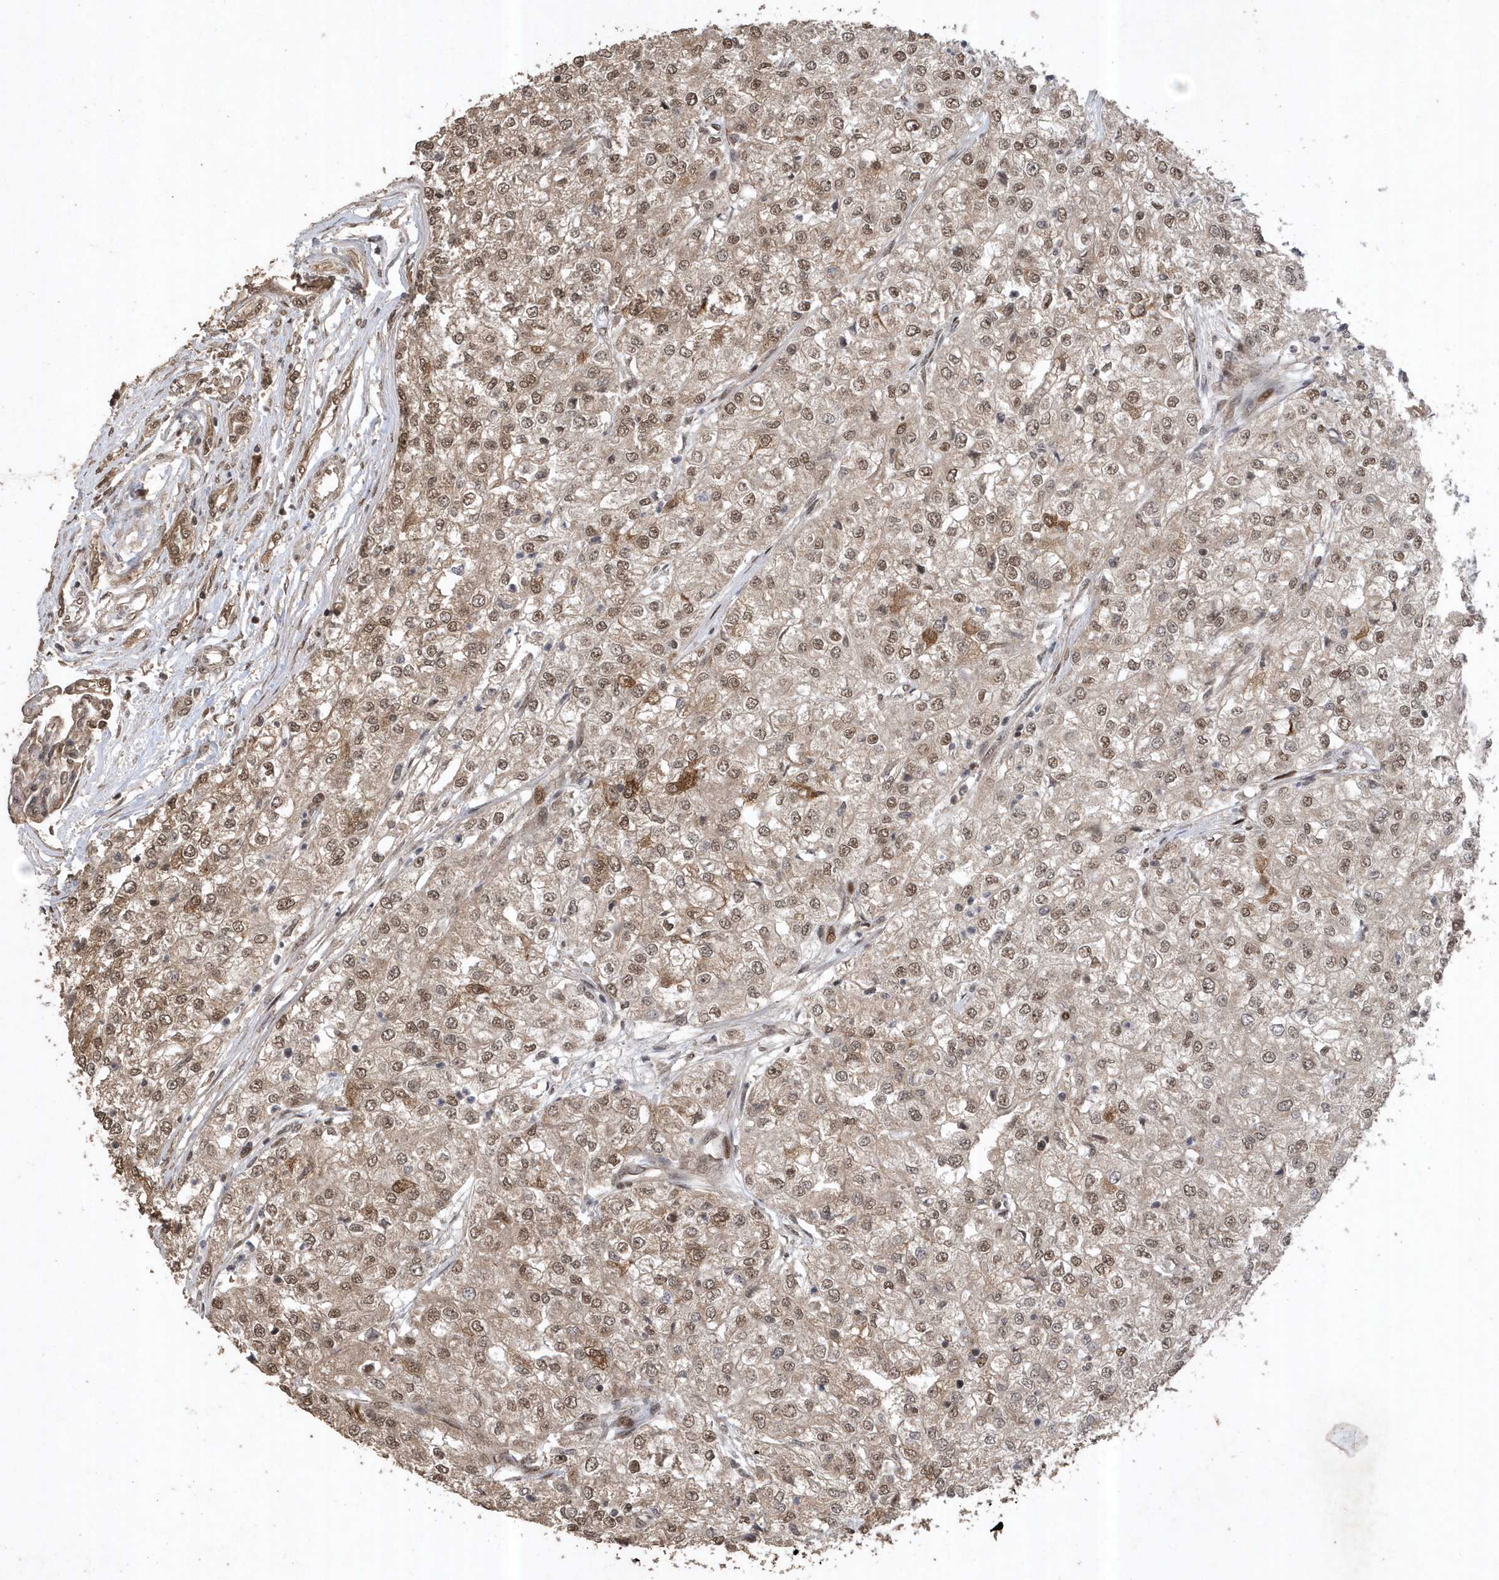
{"staining": {"intensity": "moderate", "quantity": ">75%", "location": "nuclear"}, "tissue": "renal cancer", "cell_type": "Tumor cells", "image_type": "cancer", "snomed": [{"axis": "morphology", "description": "Adenocarcinoma, NOS"}, {"axis": "topography", "description": "Kidney"}], "caption": "Immunohistochemical staining of human renal cancer (adenocarcinoma) exhibits moderate nuclear protein expression in approximately >75% of tumor cells. Immunohistochemistry stains the protein in brown and the nuclei are stained blue.", "gene": "INTS12", "patient": {"sex": "female", "age": 54}}